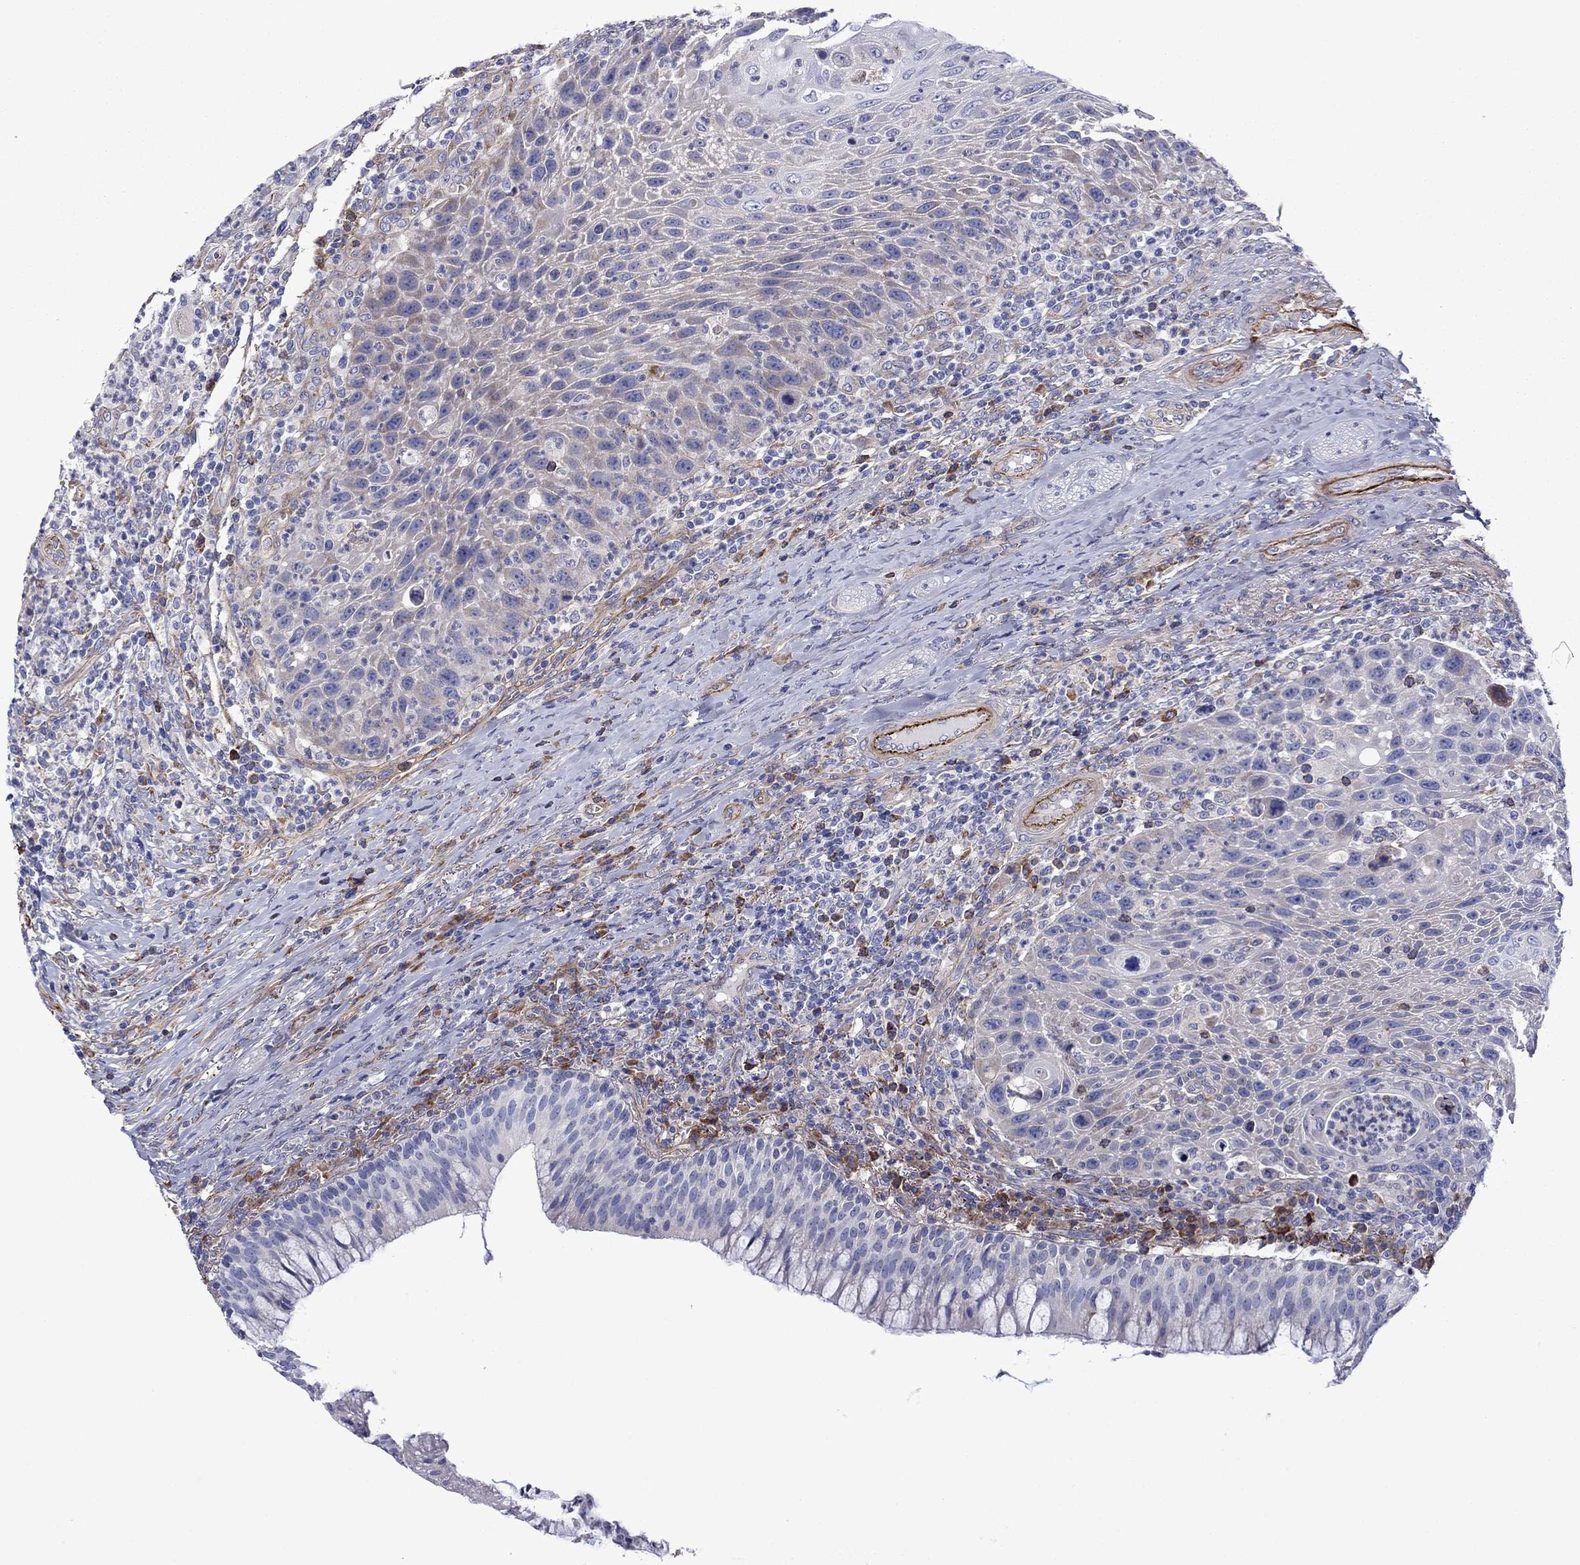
{"staining": {"intensity": "negative", "quantity": "none", "location": "none"}, "tissue": "head and neck cancer", "cell_type": "Tumor cells", "image_type": "cancer", "snomed": [{"axis": "morphology", "description": "Squamous cell carcinoma, NOS"}, {"axis": "topography", "description": "Head-Neck"}], "caption": "A micrograph of head and neck squamous cell carcinoma stained for a protein exhibits no brown staining in tumor cells.", "gene": "HSPG2", "patient": {"sex": "male", "age": 69}}